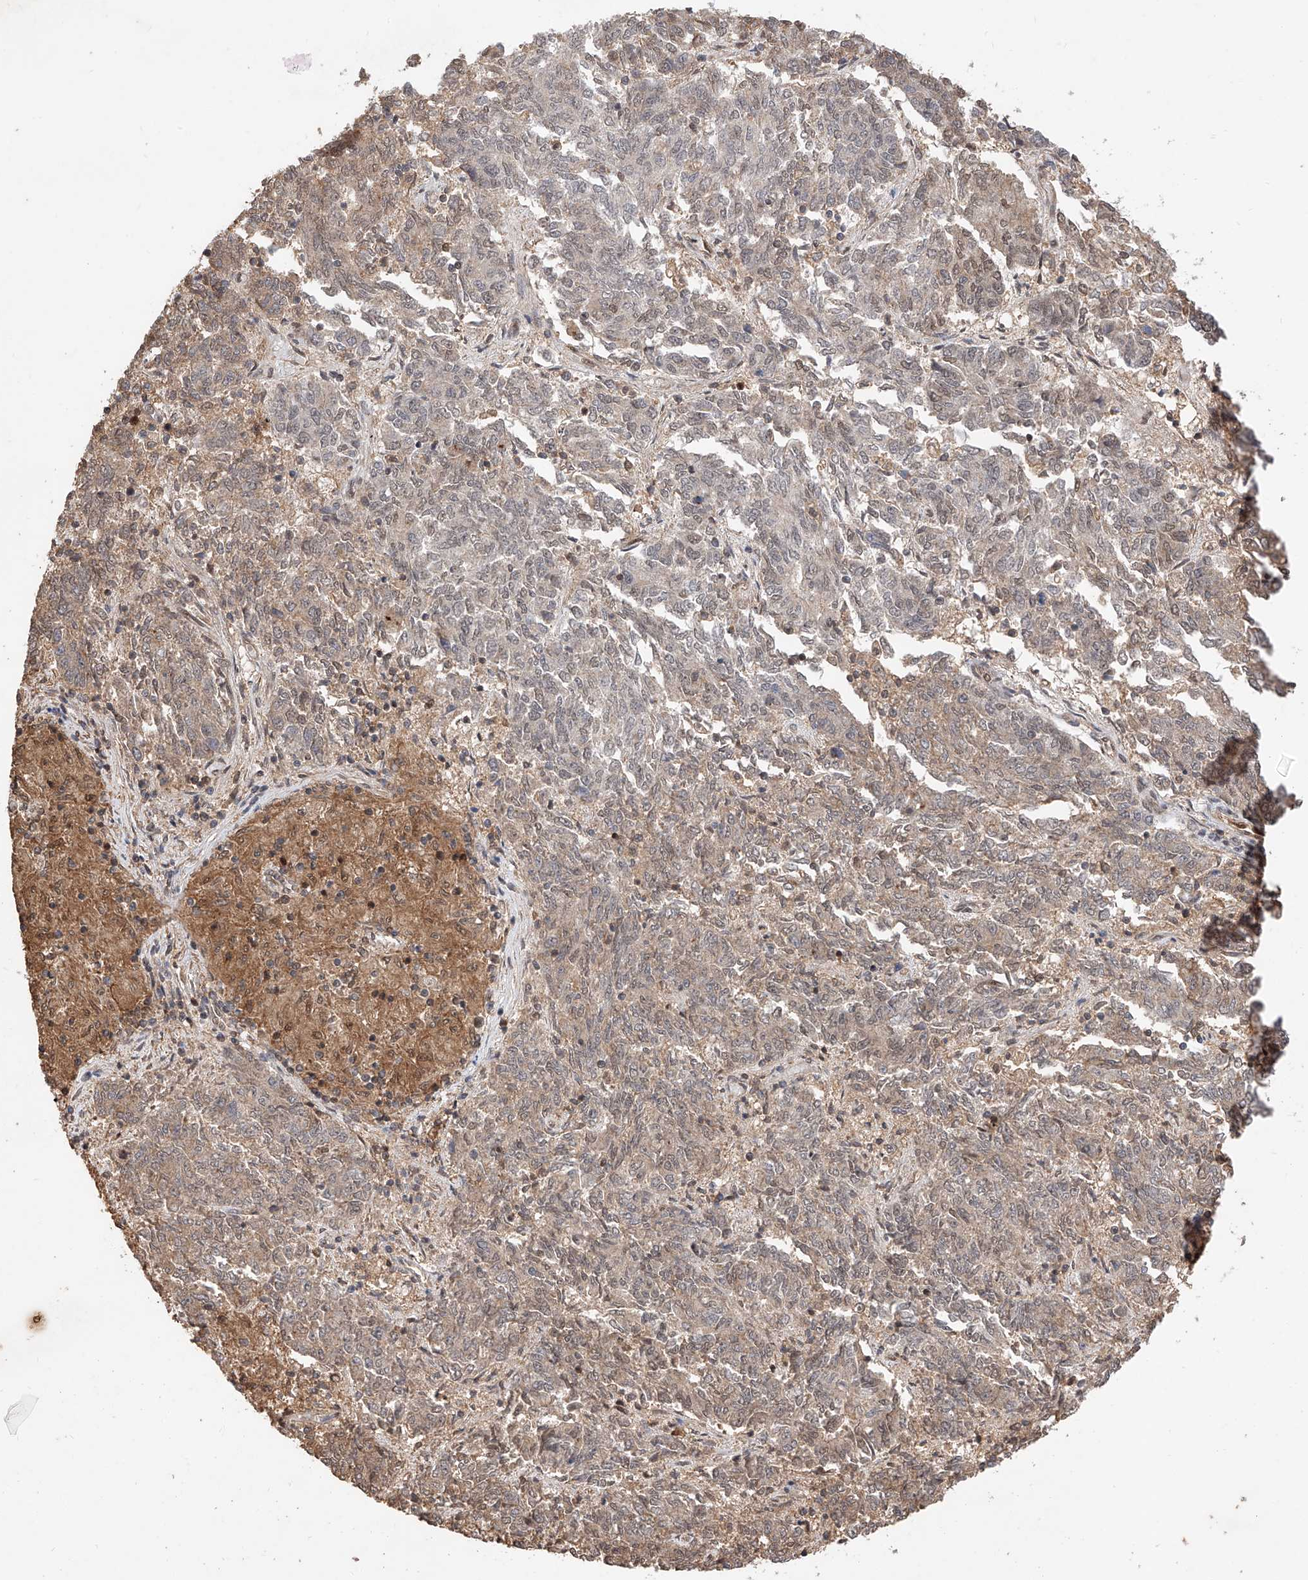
{"staining": {"intensity": "weak", "quantity": ">75%", "location": "cytoplasmic/membranous,nuclear"}, "tissue": "endometrial cancer", "cell_type": "Tumor cells", "image_type": "cancer", "snomed": [{"axis": "morphology", "description": "Adenocarcinoma, NOS"}, {"axis": "topography", "description": "Endometrium"}], "caption": "A histopathology image showing weak cytoplasmic/membranous and nuclear expression in approximately >75% of tumor cells in endometrial cancer, as visualized by brown immunohistochemical staining.", "gene": "RILPL2", "patient": {"sex": "female", "age": 80}}